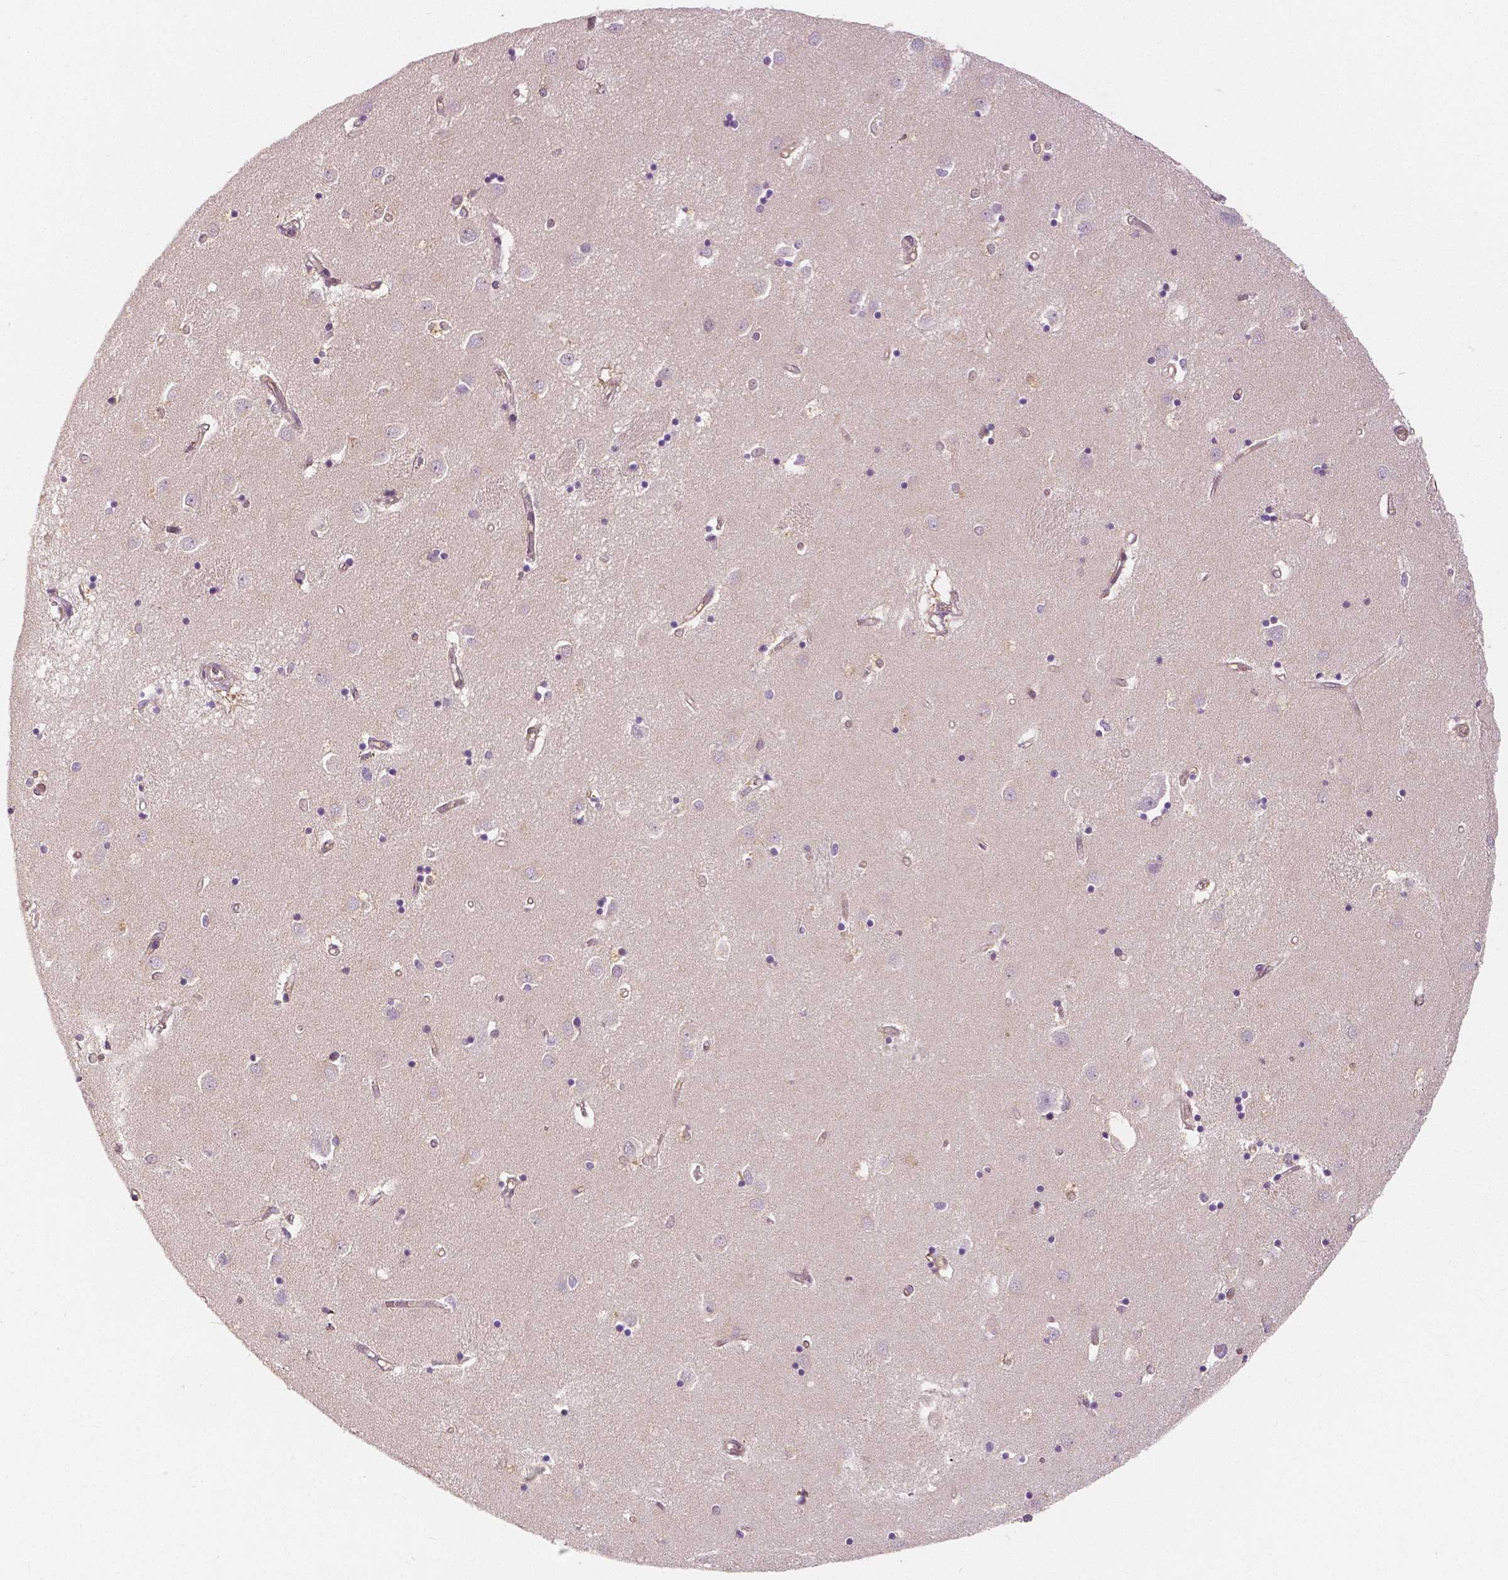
{"staining": {"intensity": "negative", "quantity": "none", "location": "none"}, "tissue": "caudate", "cell_type": "Glial cells", "image_type": "normal", "snomed": [{"axis": "morphology", "description": "Normal tissue, NOS"}, {"axis": "topography", "description": "Lateral ventricle wall"}], "caption": "Immunohistochemical staining of normal caudate exhibits no significant expression in glial cells.", "gene": "NAPRT", "patient": {"sex": "male", "age": 54}}